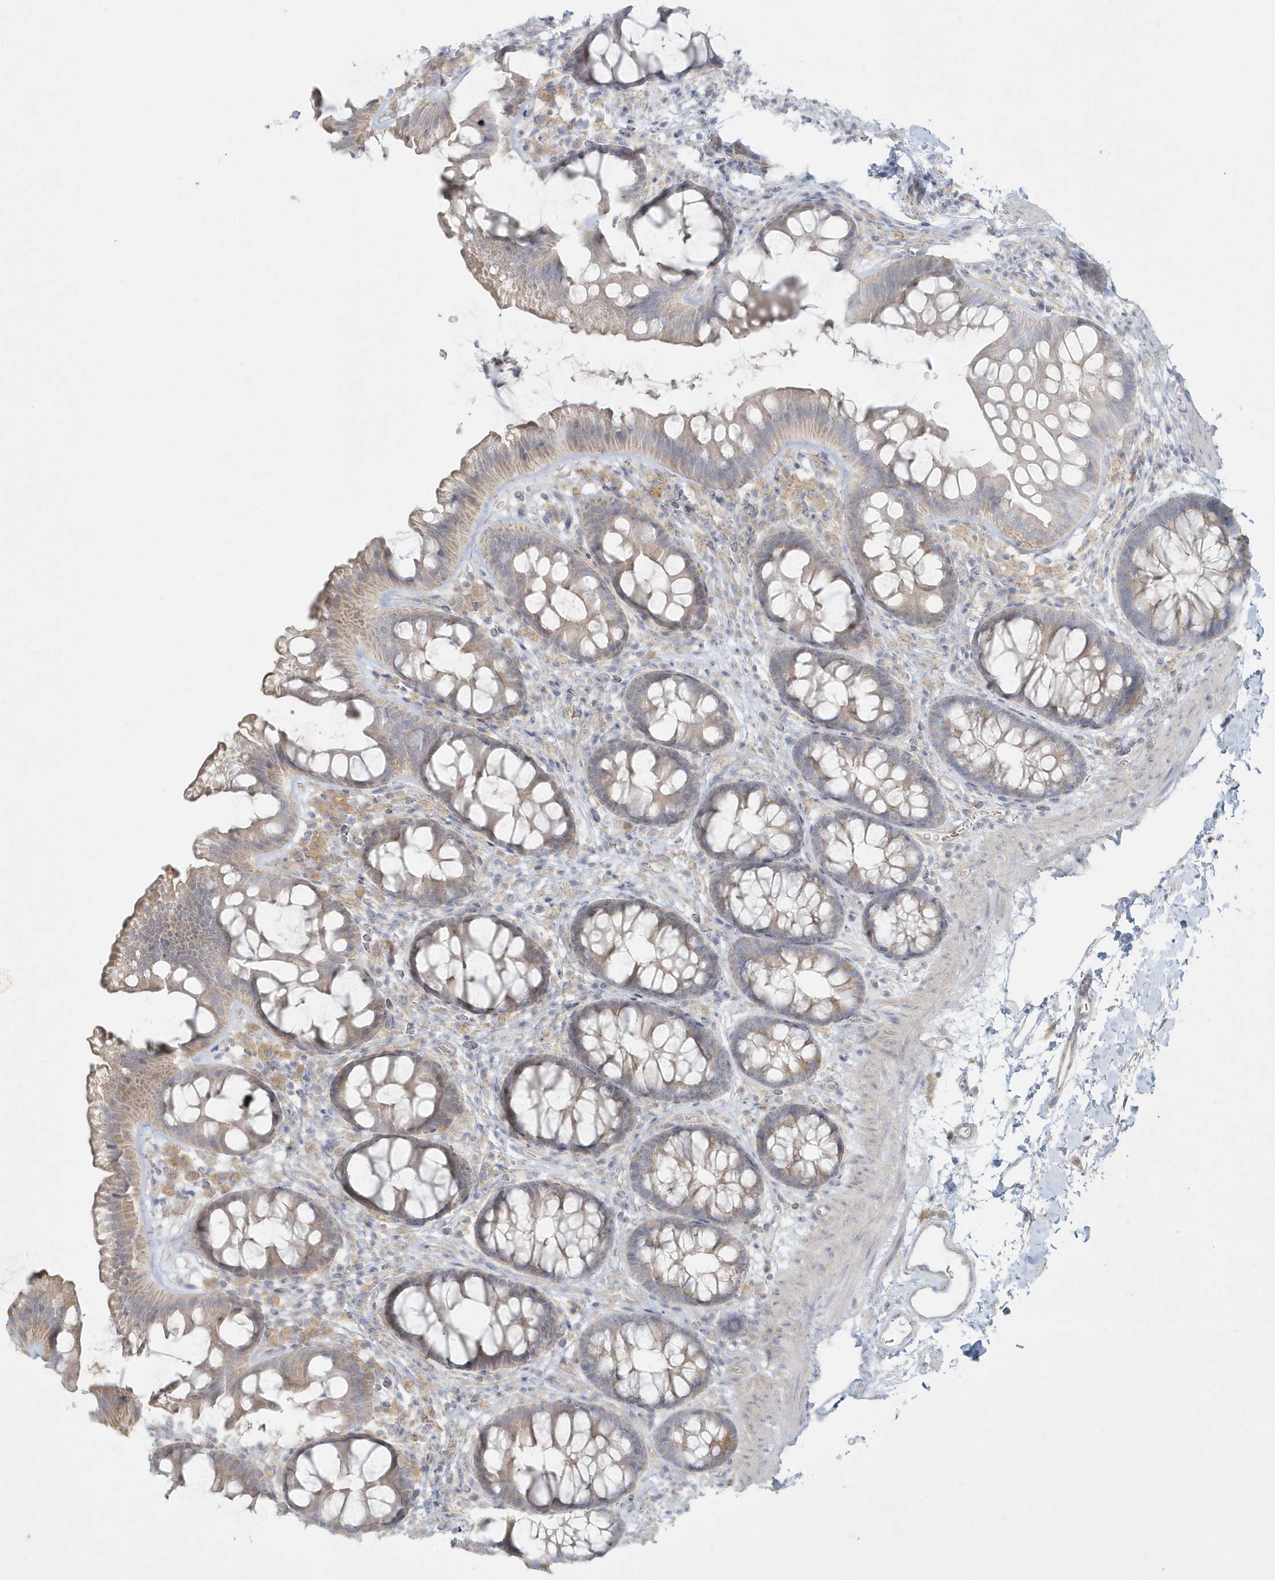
{"staining": {"intensity": "weak", "quantity": ">75%", "location": "cytoplasmic/membranous"}, "tissue": "colon", "cell_type": "Endothelial cells", "image_type": "normal", "snomed": [{"axis": "morphology", "description": "Normal tissue, NOS"}, {"axis": "topography", "description": "Colon"}], "caption": "About >75% of endothelial cells in unremarkable colon exhibit weak cytoplasmic/membranous protein positivity as visualized by brown immunohistochemical staining.", "gene": "BLTP3A", "patient": {"sex": "female", "age": 62}}